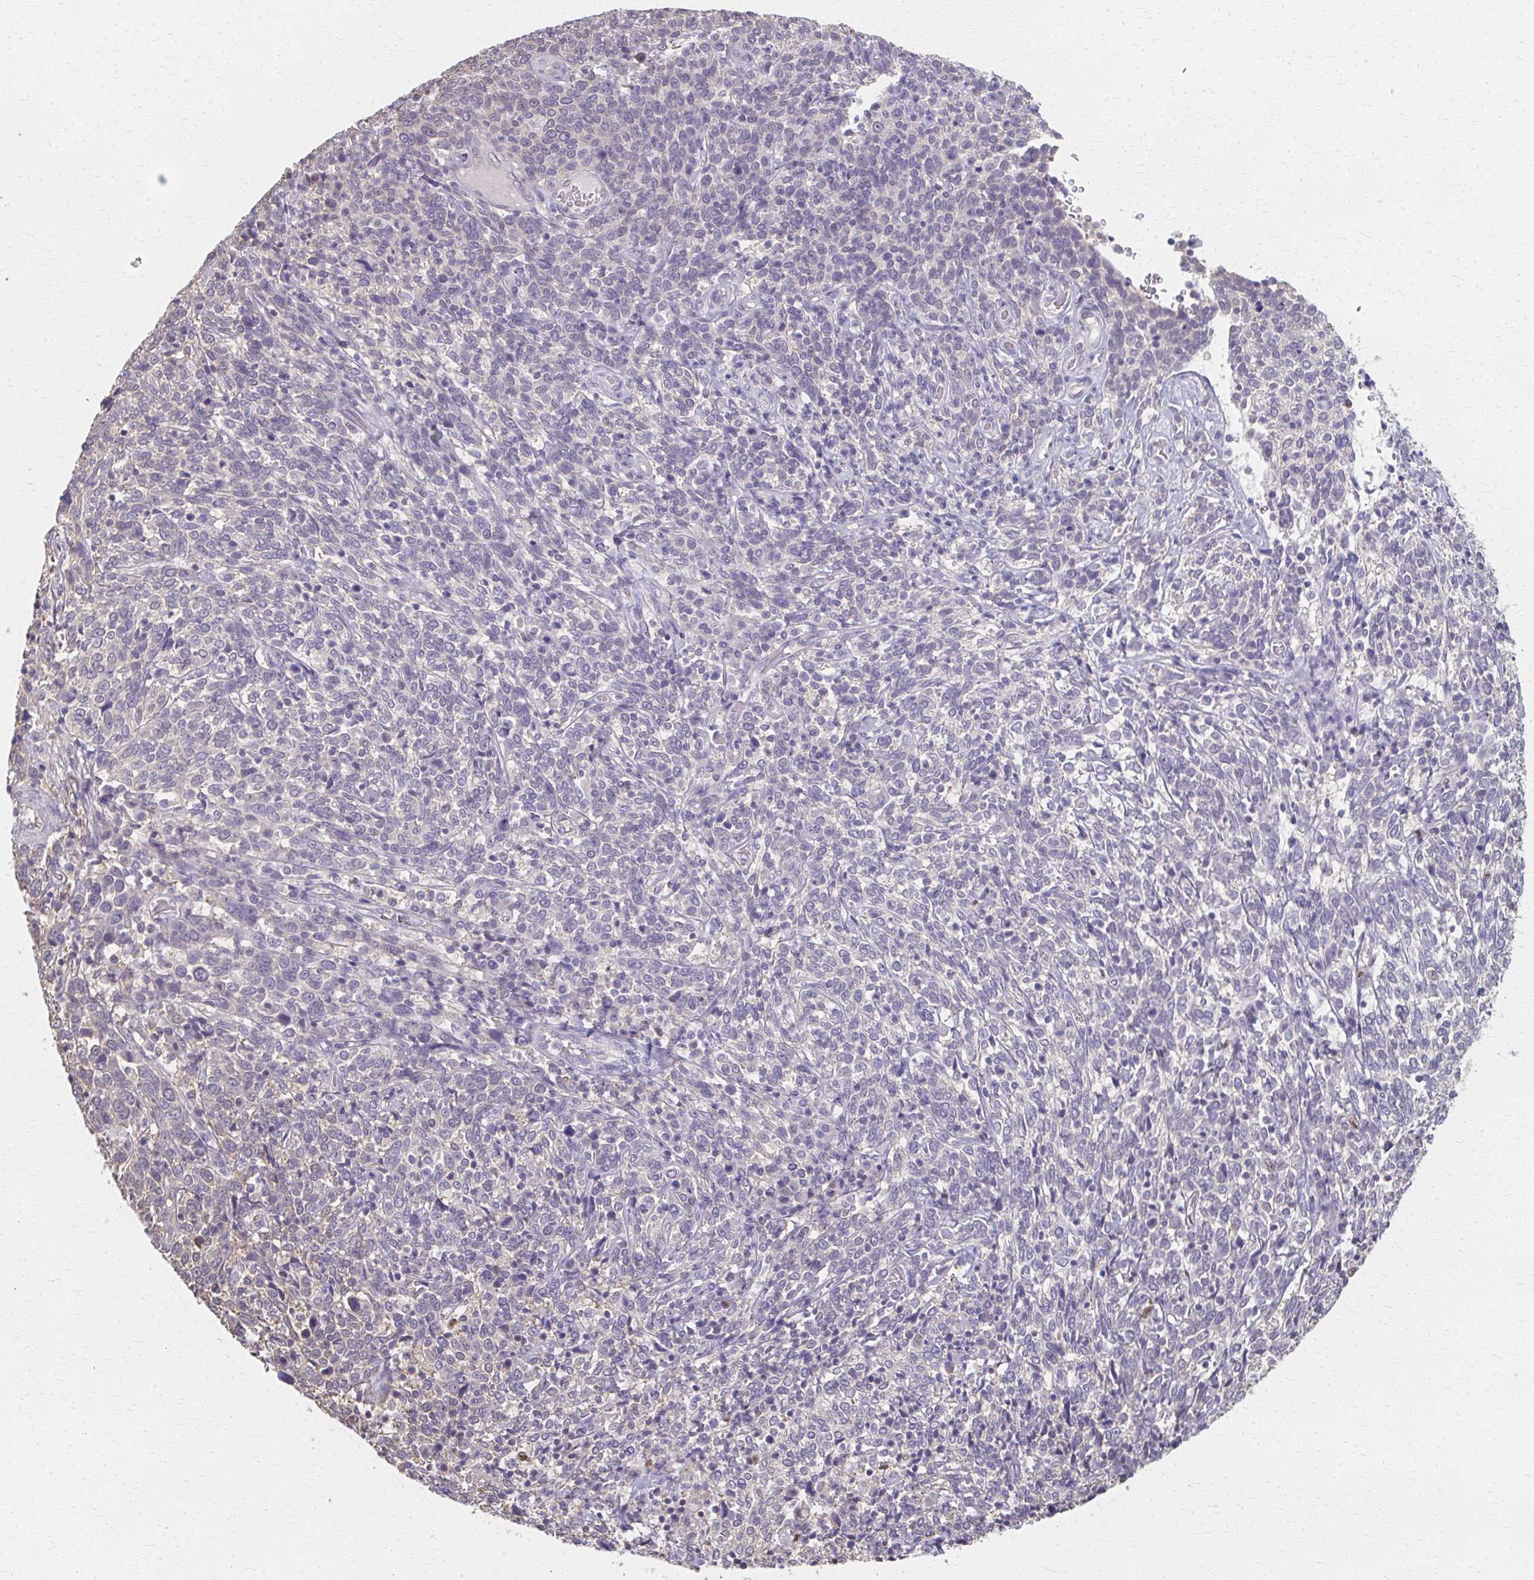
{"staining": {"intensity": "negative", "quantity": "none", "location": "none"}, "tissue": "cervical cancer", "cell_type": "Tumor cells", "image_type": "cancer", "snomed": [{"axis": "morphology", "description": "Squamous cell carcinoma, NOS"}, {"axis": "topography", "description": "Cervix"}], "caption": "Squamous cell carcinoma (cervical) stained for a protein using immunohistochemistry (IHC) displays no positivity tumor cells.", "gene": "RABGAP1L", "patient": {"sex": "female", "age": 46}}